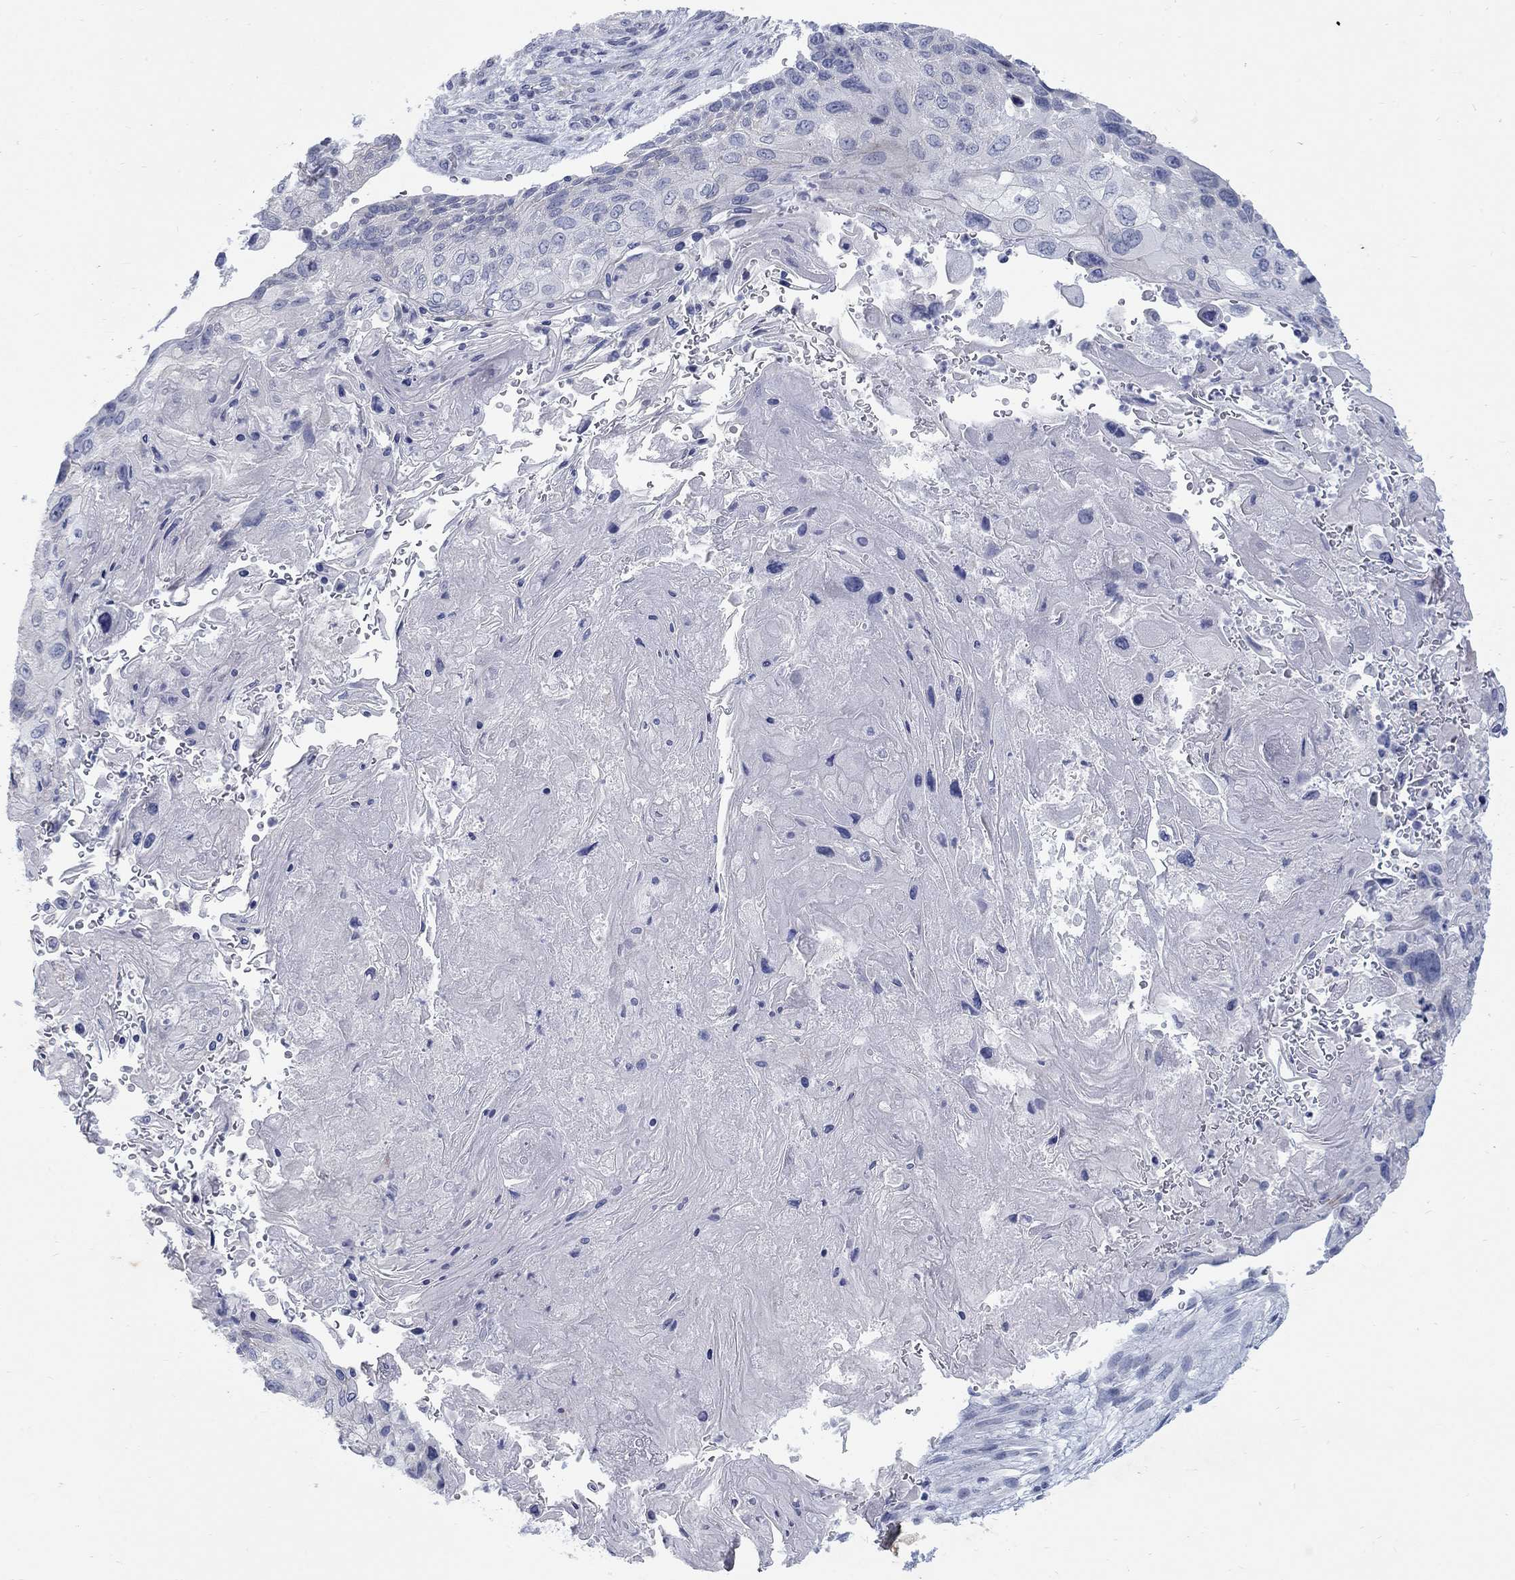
{"staining": {"intensity": "negative", "quantity": "none", "location": "none"}, "tissue": "lung cancer", "cell_type": "Tumor cells", "image_type": "cancer", "snomed": [{"axis": "morphology", "description": "Normal tissue, NOS"}, {"axis": "morphology", "description": "Squamous cell carcinoma, NOS"}, {"axis": "topography", "description": "Bronchus"}, {"axis": "topography", "description": "Lung"}], "caption": "High magnification brightfield microscopy of lung cancer (squamous cell carcinoma) stained with DAB (brown) and counterstained with hematoxylin (blue): tumor cells show no significant expression.", "gene": "RFTN2", "patient": {"sex": "male", "age": 69}}